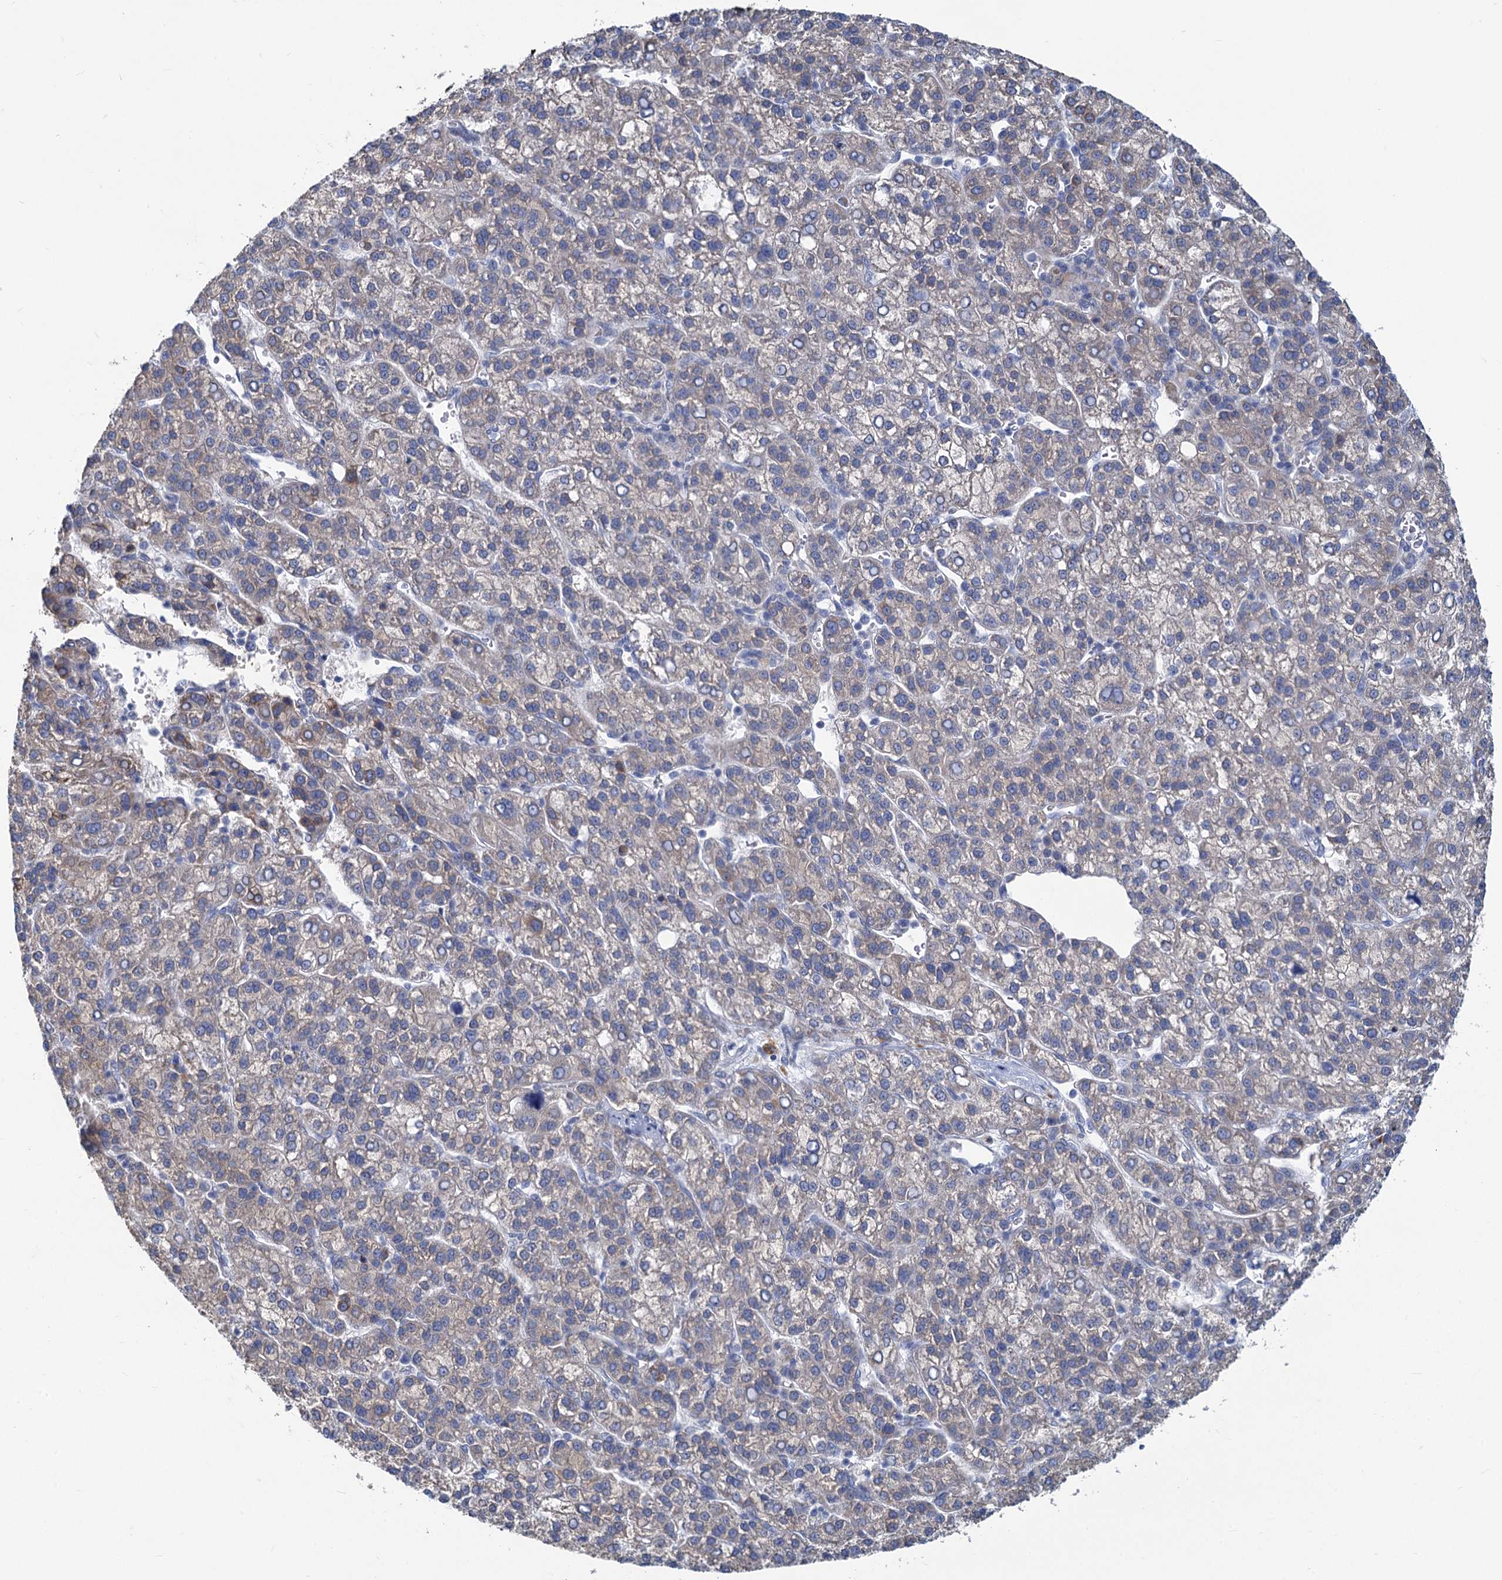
{"staining": {"intensity": "negative", "quantity": "none", "location": "none"}, "tissue": "liver cancer", "cell_type": "Tumor cells", "image_type": "cancer", "snomed": [{"axis": "morphology", "description": "Carcinoma, Hepatocellular, NOS"}, {"axis": "topography", "description": "Liver"}], "caption": "The histopathology image reveals no significant expression in tumor cells of hepatocellular carcinoma (liver). (DAB immunohistochemistry (IHC) visualized using brightfield microscopy, high magnification).", "gene": "PRSS35", "patient": {"sex": "female", "age": 58}}